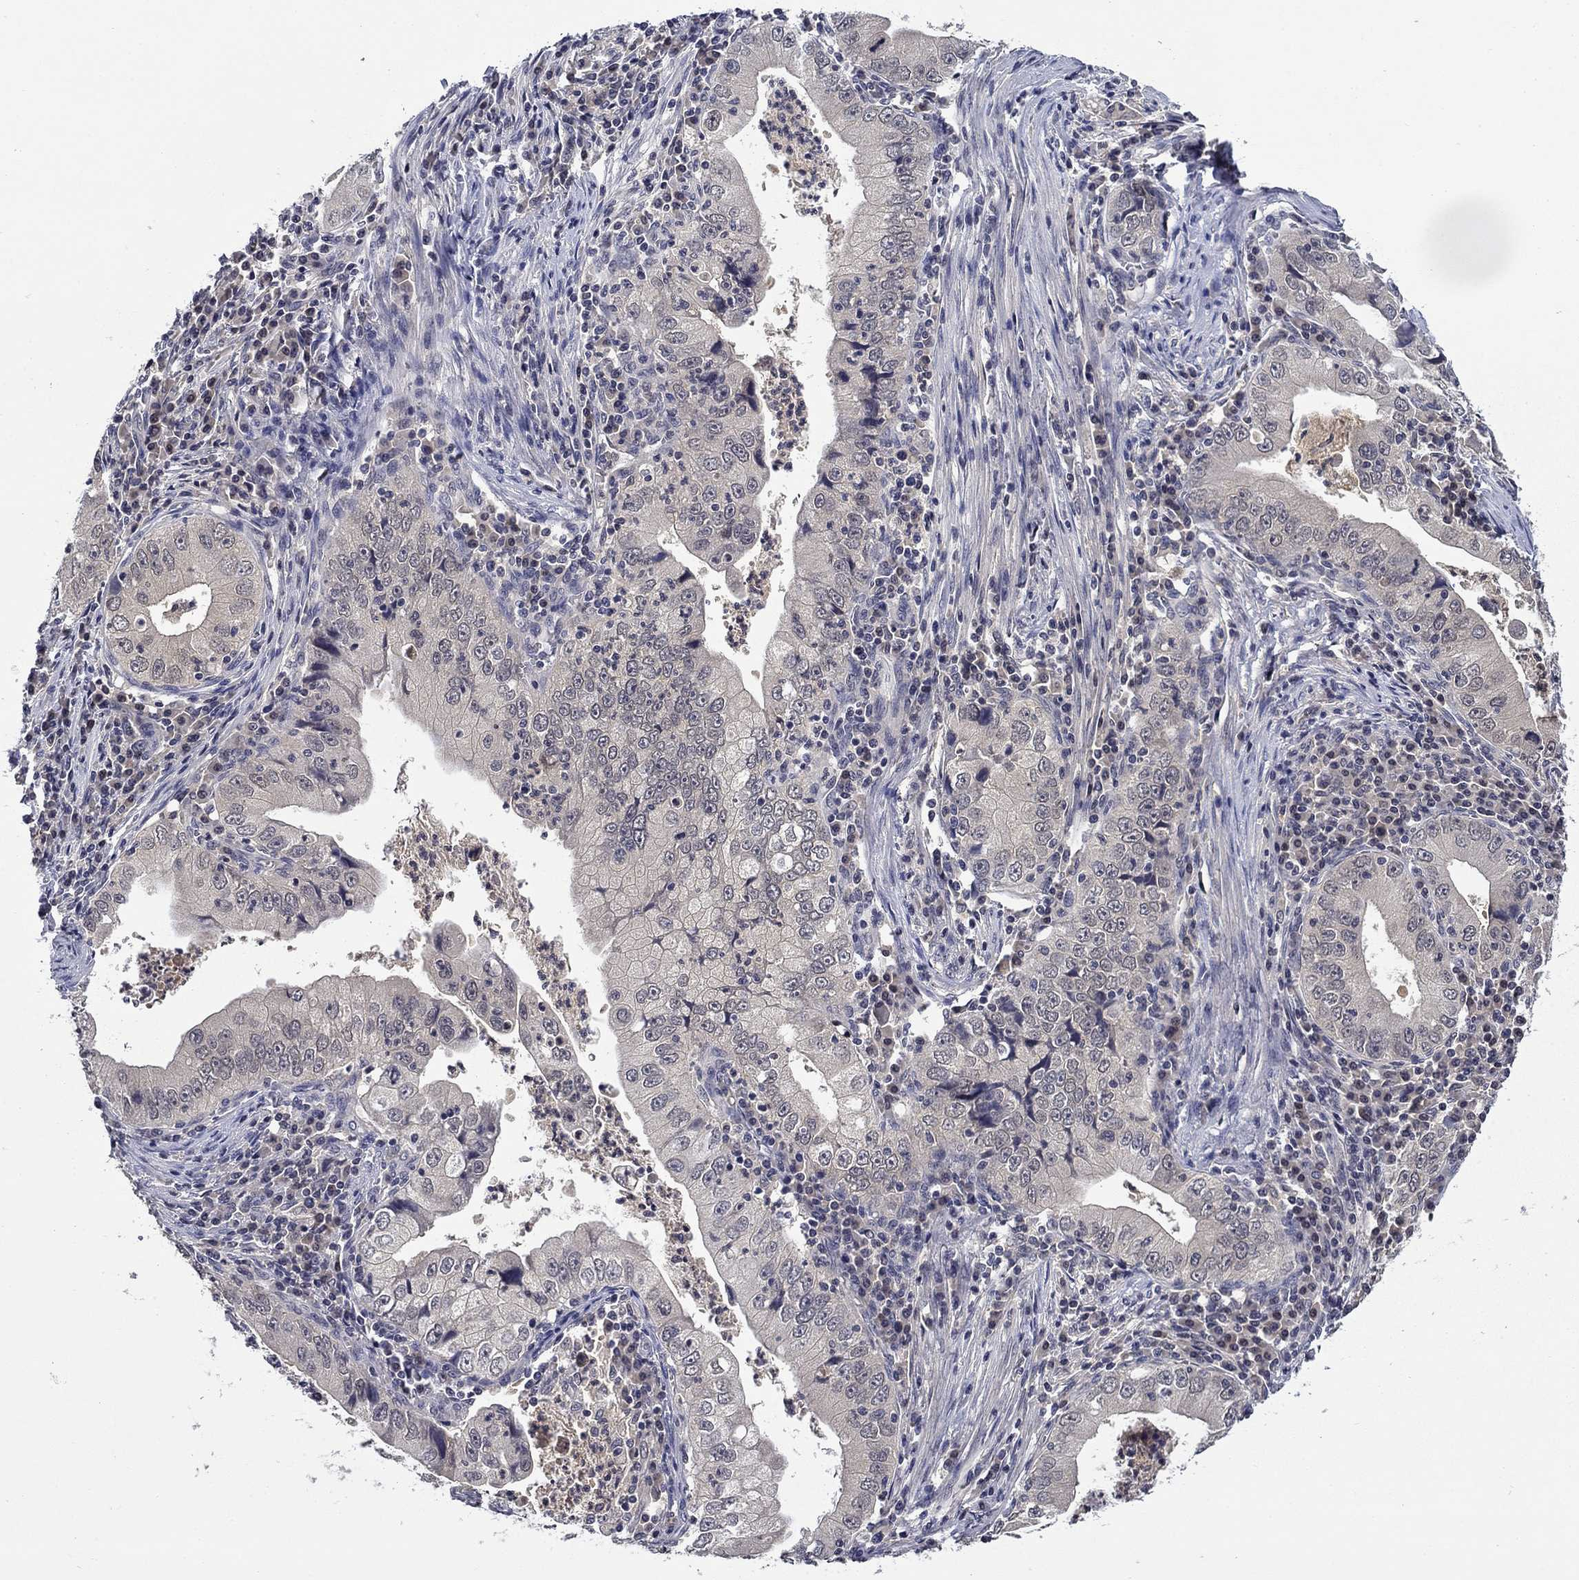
{"staining": {"intensity": "negative", "quantity": "none", "location": "none"}, "tissue": "stomach cancer", "cell_type": "Tumor cells", "image_type": "cancer", "snomed": [{"axis": "morphology", "description": "Adenocarcinoma, NOS"}, {"axis": "topography", "description": "Stomach"}], "caption": "Micrograph shows no significant protein positivity in tumor cells of stomach cancer.", "gene": "DDTL", "patient": {"sex": "male", "age": 76}}